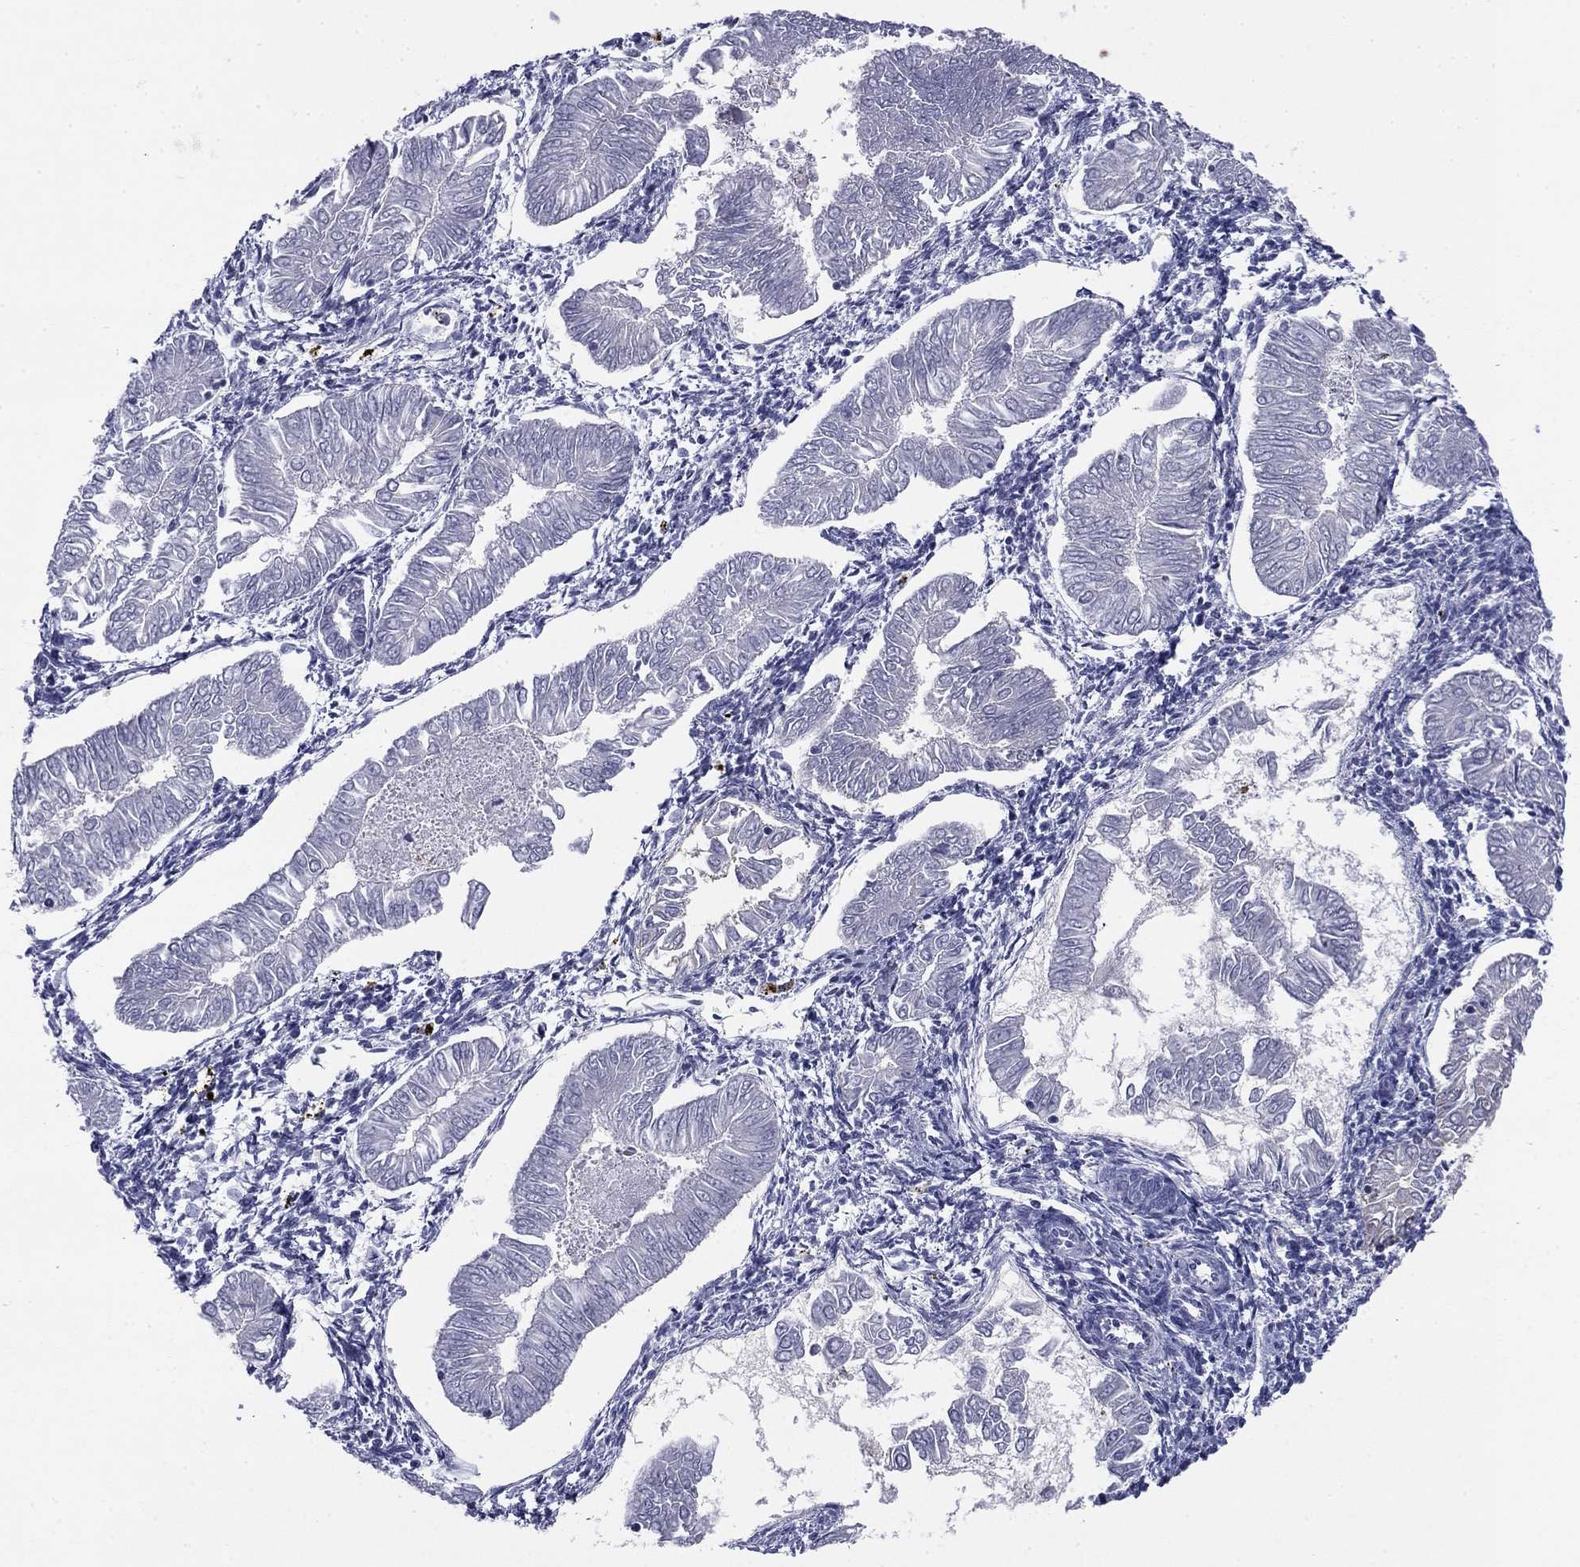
{"staining": {"intensity": "negative", "quantity": "none", "location": "none"}, "tissue": "endometrial cancer", "cell_type": "Tumor cells", "image_type": "cancer", "snomed": [{"axis": "morphology", "description": "Adenocarcinoma, NOS"}, {"axis": "topography", "description": "Endometrium"}], "caption": "Protein analysis of endometrial cancer (adenocarcinoma) demonstrates no significant positivity in tumor cells. (Stains: DAB IHC with hematoxylin counter stain, Microscopy: brightfield microscopy at high magnification).", "gene": "ABCC2", "patient": {"sex": "female", "age": 53}}